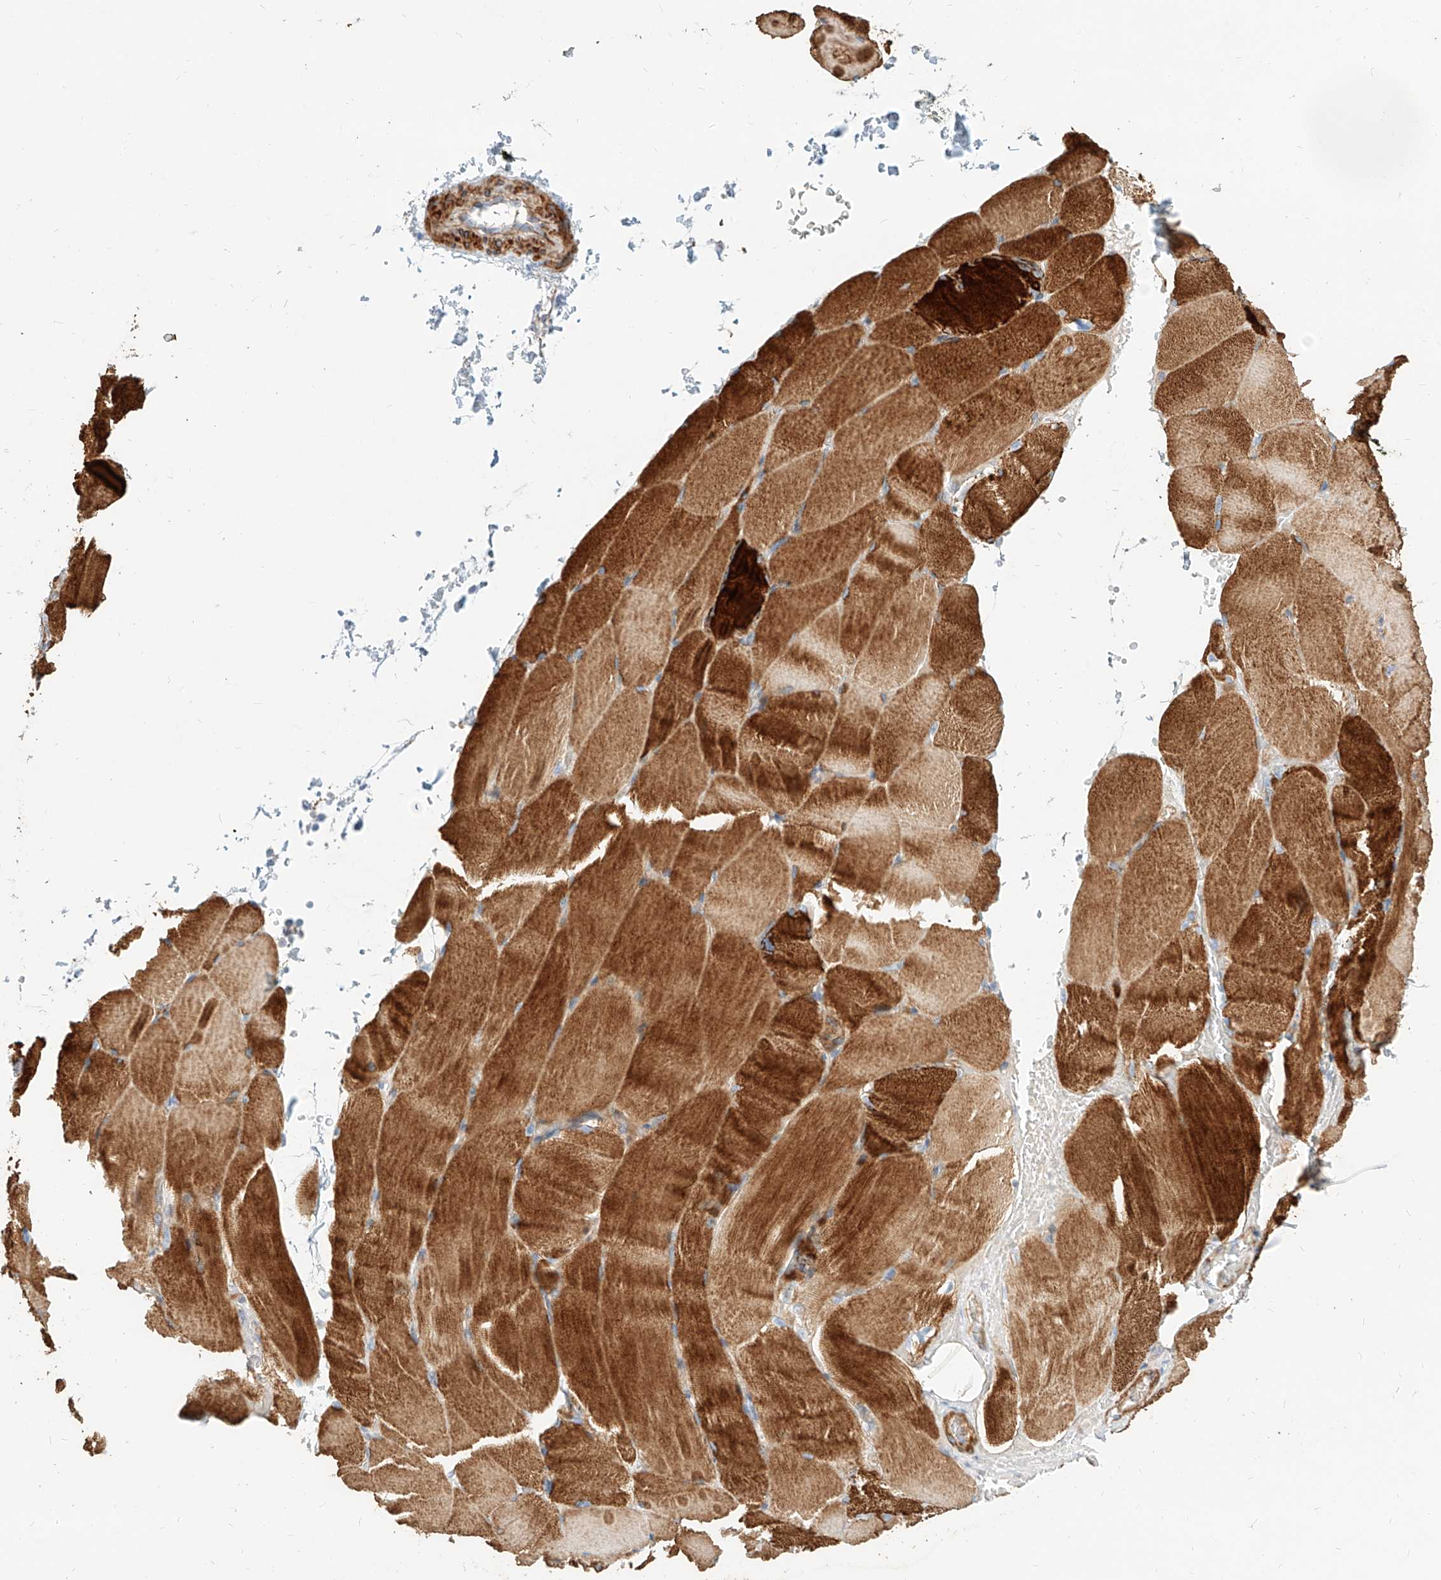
{"staining": {"intensity": "strong", "quantity": ">75%", "location": "cytoplasmic/membranous"}, "tissue": "skeletal muscle", "cell_type": "Myocytes", "image_type": "normal", "snomed": [{"axis": "morphology", "description": "Normal tissue, NOS"}, {"axis": "topography", "description": "Skeletal muscle"}, {"axis": "topography", "description": "Parathyroid gland"}], "caption": "Normal skeletal muscle exhibits strong cytoplasmic/membranous staining in approximately >75% of myocytes Nuclei are stained in blue..", "gene": "KCNH5", "patient": {"sex": "female", "age": 37}}